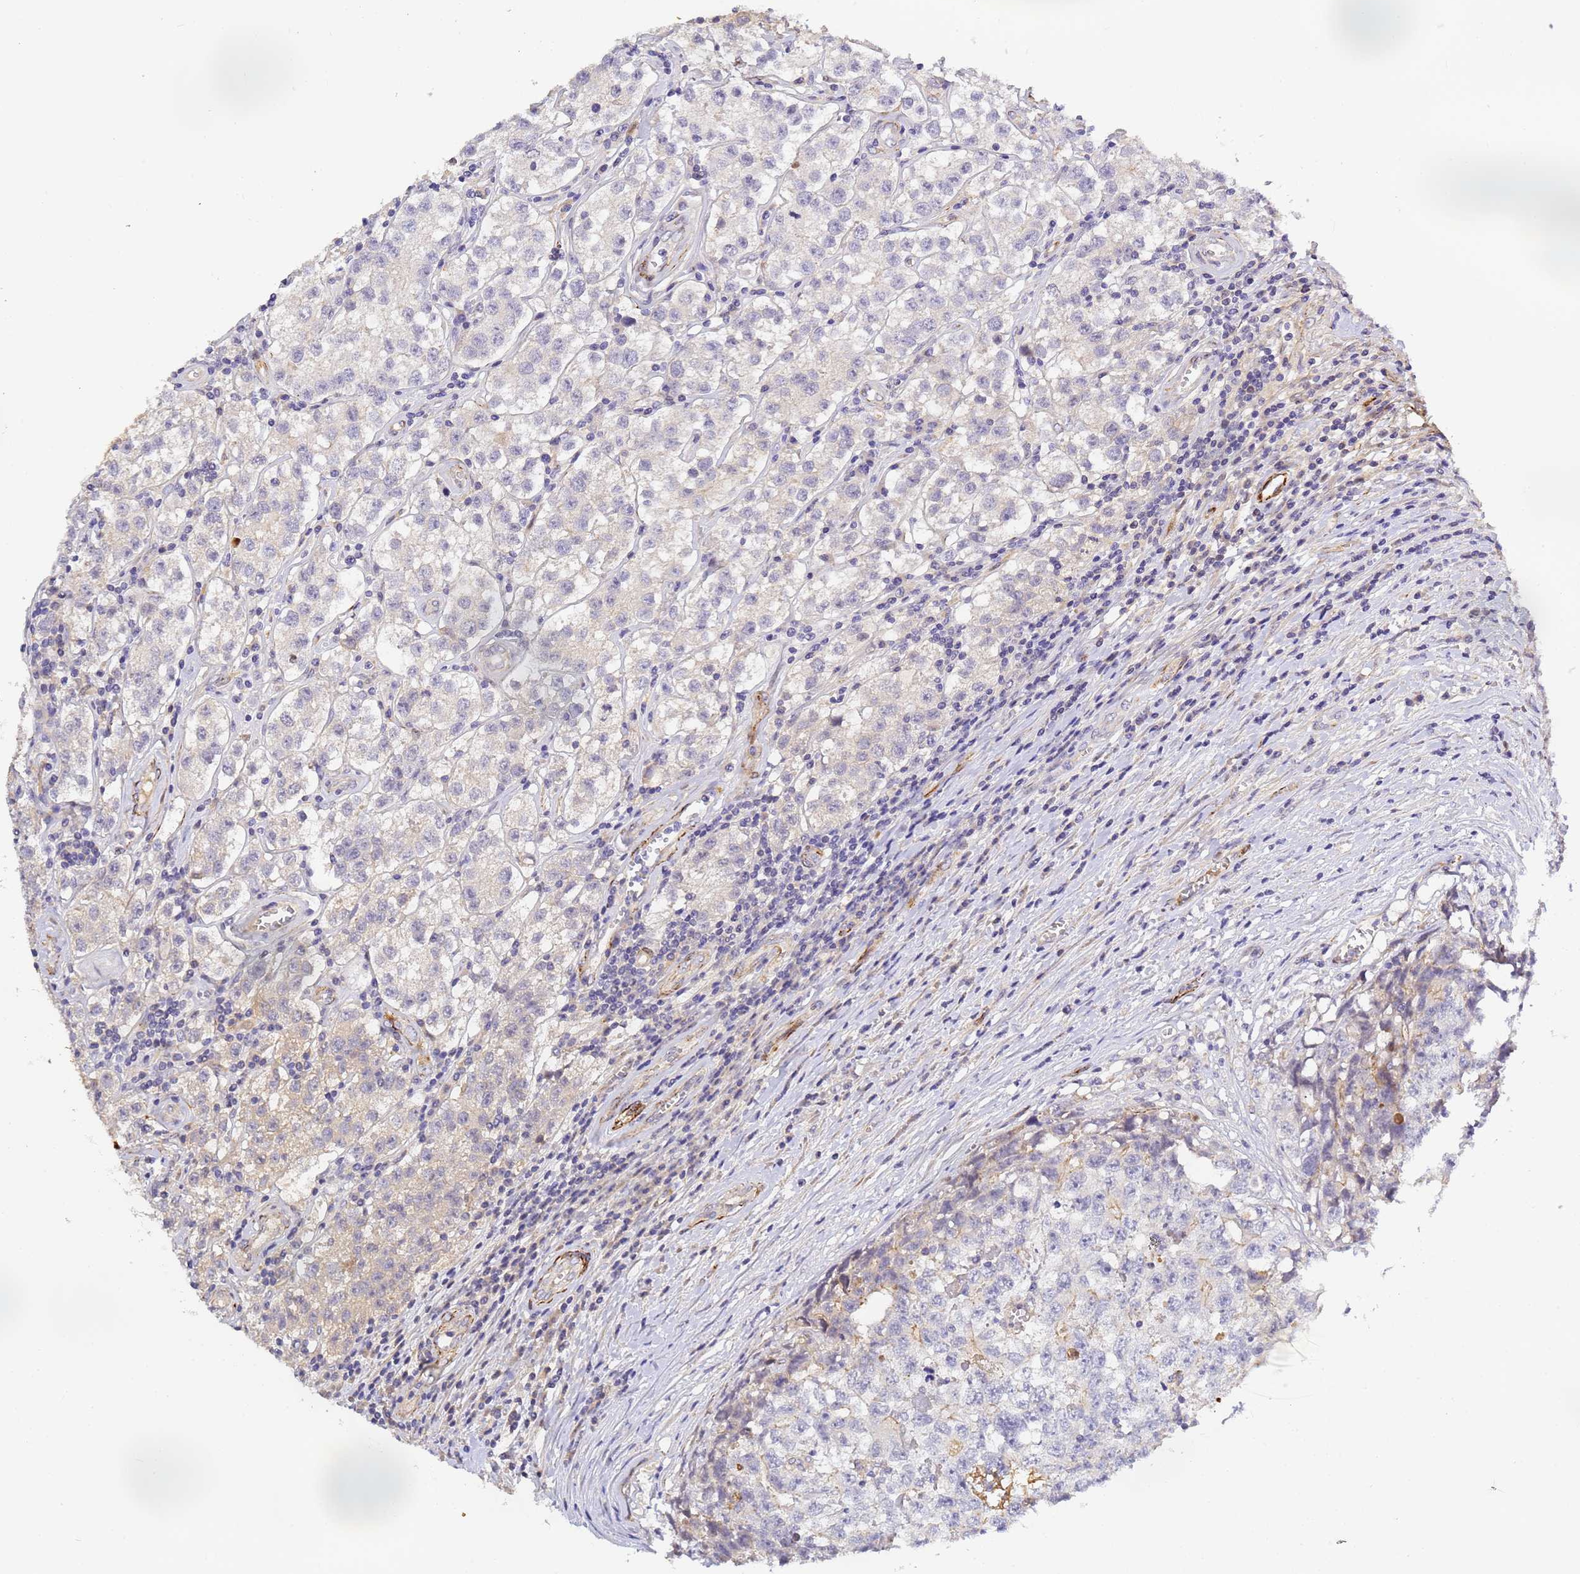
{"staining": {"intensity": "negative", "quantity": "none", "location": "none"}, "tissue": "testis cancer", "cell_type": "Tumor cells", "image_type": "cancer", "snomed": [{"axis": "morphology", "description": "Seminoma, NOS"}, {"axis": "morphology", "description": "Carcinoma, Embryonal, NOS"}, {"axis": "topography", "description": "Testis"}], "caption": "IHC photomicrograph of embryonal carcinoma (testis) stained for a protein (brown), which displays no positivity in tumor cells.", "gene": "CFH", "patient": {"sex": "male", "age": 43}}